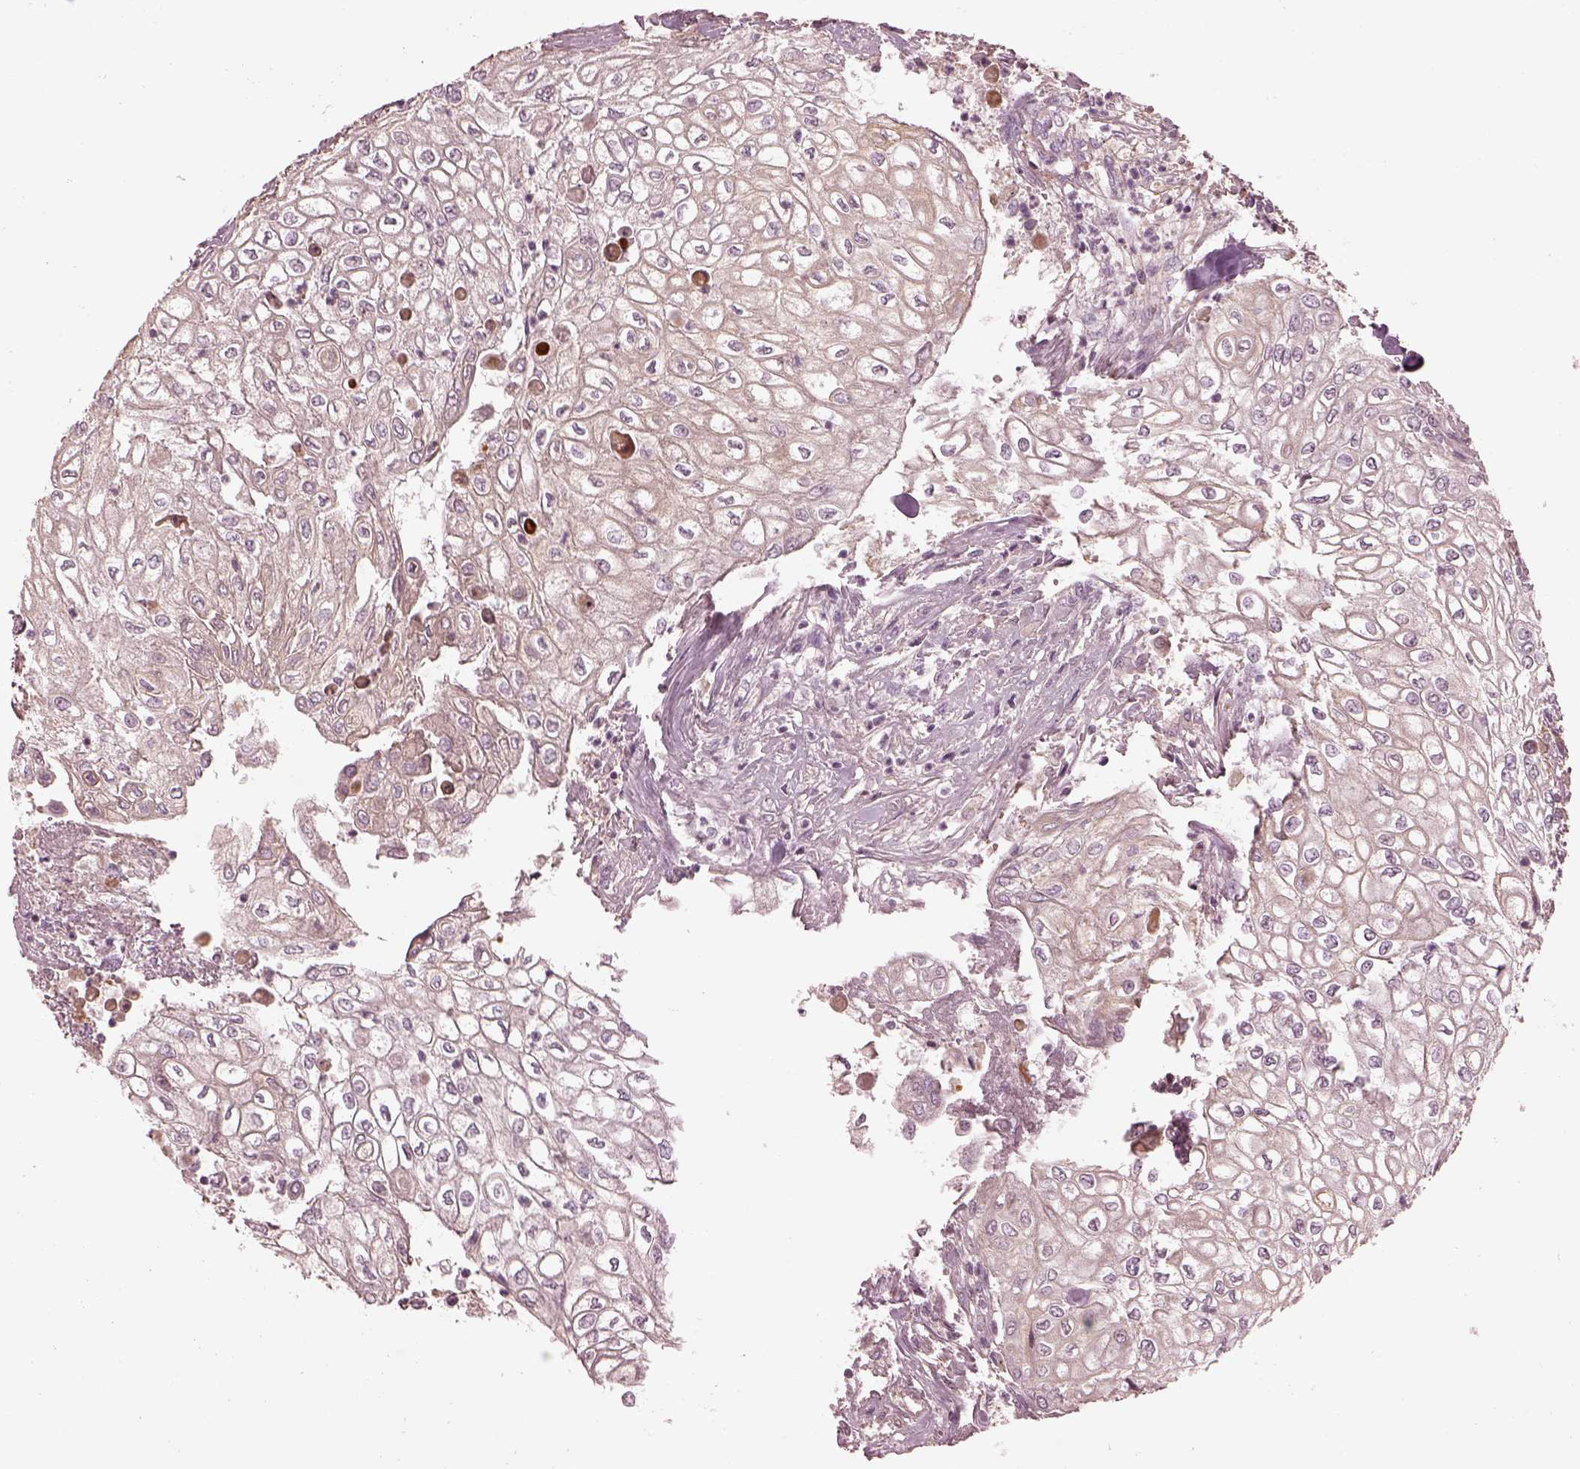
{"staining": {"intensity": "negative", "quantity": "none", "location": "none"}, "tissue": "urothelial cancer", "cell_type": "Tumor cells", "image_type": "cancer", "snomed": [{"axis": "morphology", "description": "Urothelial carcinoma, High grade"}, {"axis": "topography", "description": "Urinary bladder"}], "caption": "Immunohistochemistry (IHC) histopathology image of human high-grade urothelial carcinoma stained for a protein (brown), which displays no positivity in tumor cells.", "gene": "EFEMP1", "patient": {"sex": "male", "age": 62}}